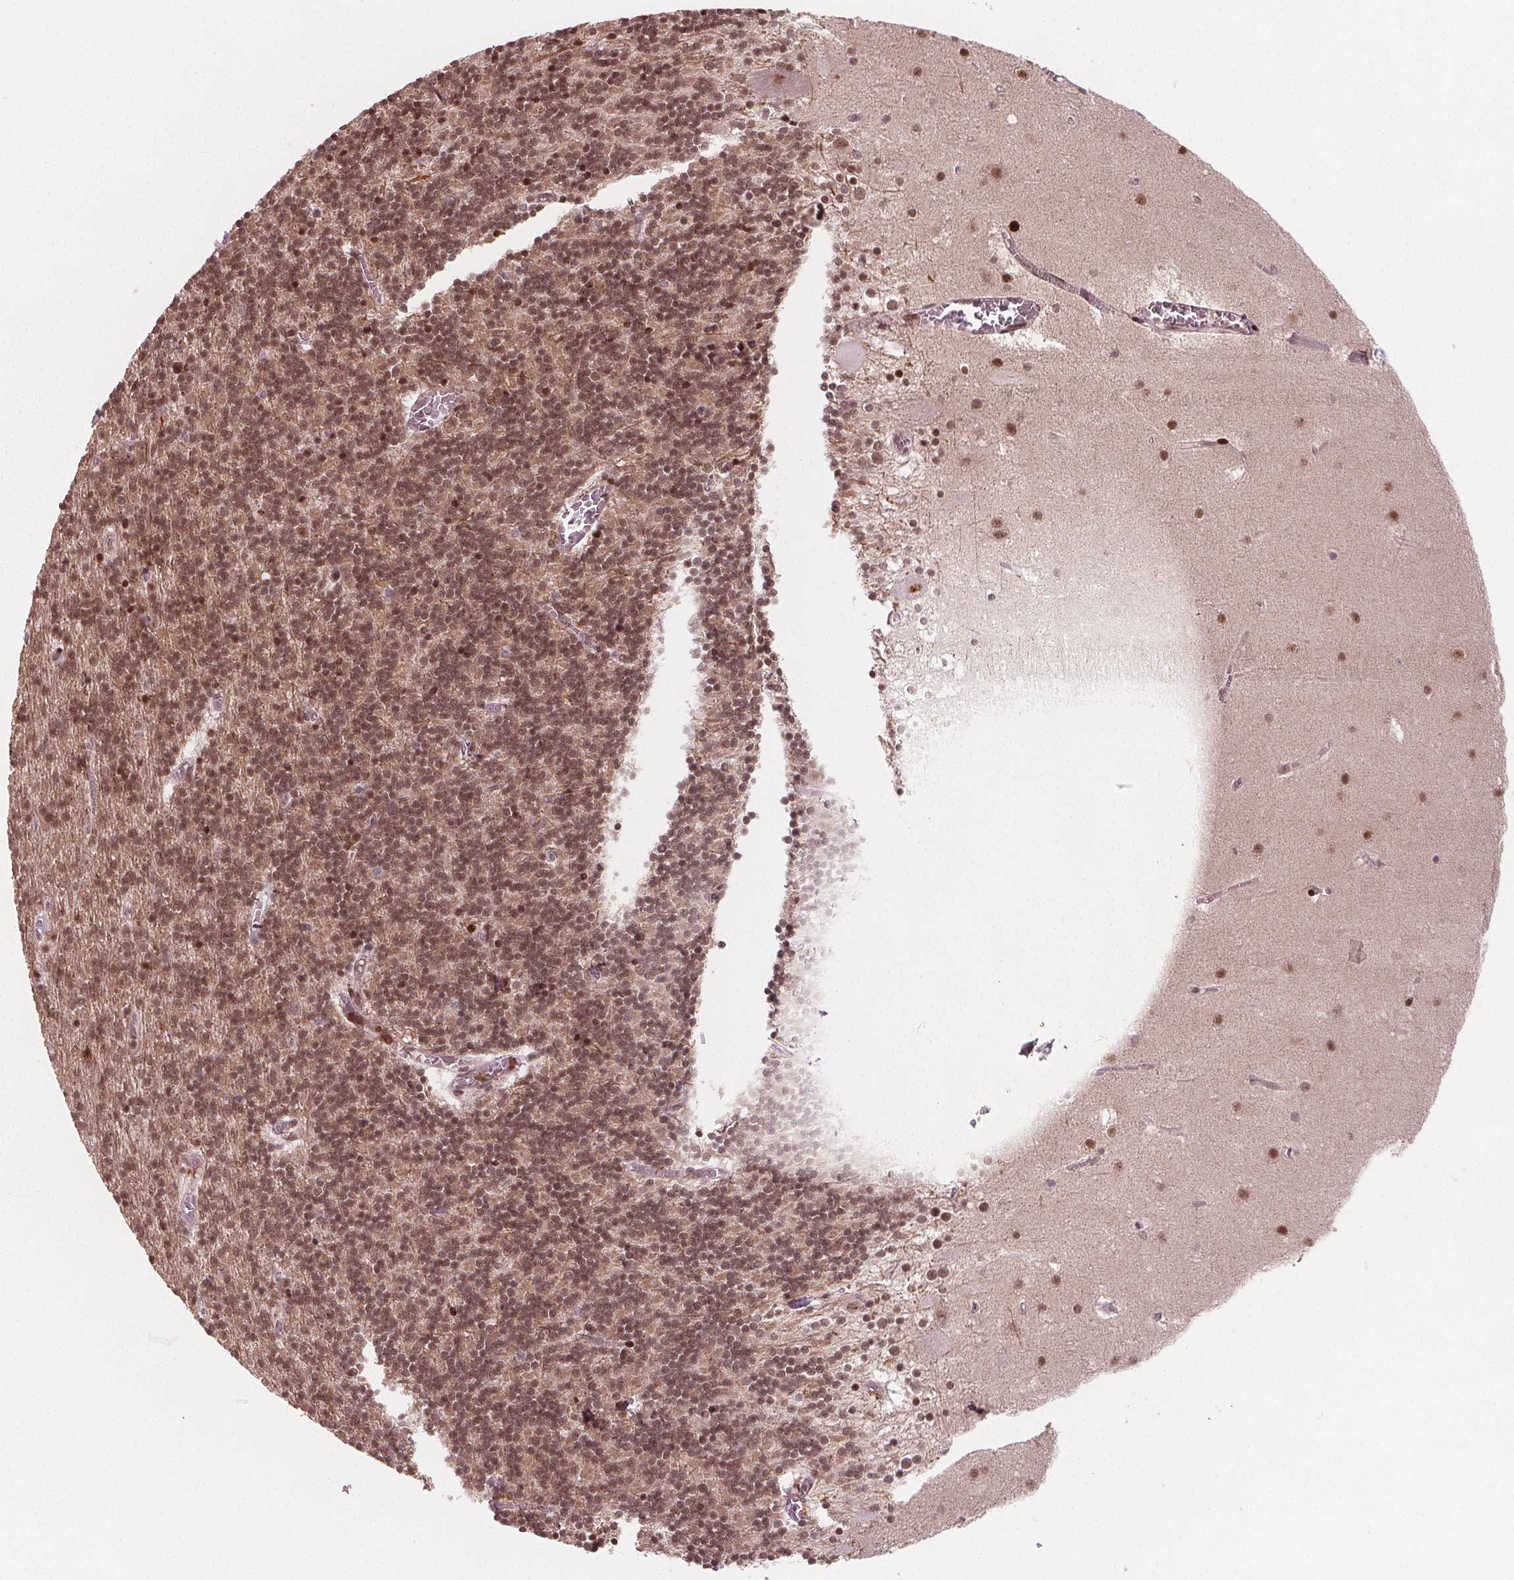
{"staining": {"intensity": "moderate", "quantity": ">75%", "location": "nuclear"}, "tissue": "cerebellum", "cell_type": "Cells in granular layer", "image_type": "normal", "snomed": [{"axis": "morphology", "description": "Normal tissue, NOS"}, {"axis": "topography", "description": "Cerebellum"}], "caption": "DAB immunohistochemical staining of benign cerebellum shows moderate nuclear protein positivity in approximately >75% of cells in granular layer.", "gene": "SNRNP35", "patient": {"sex": "male", "age": 70}}